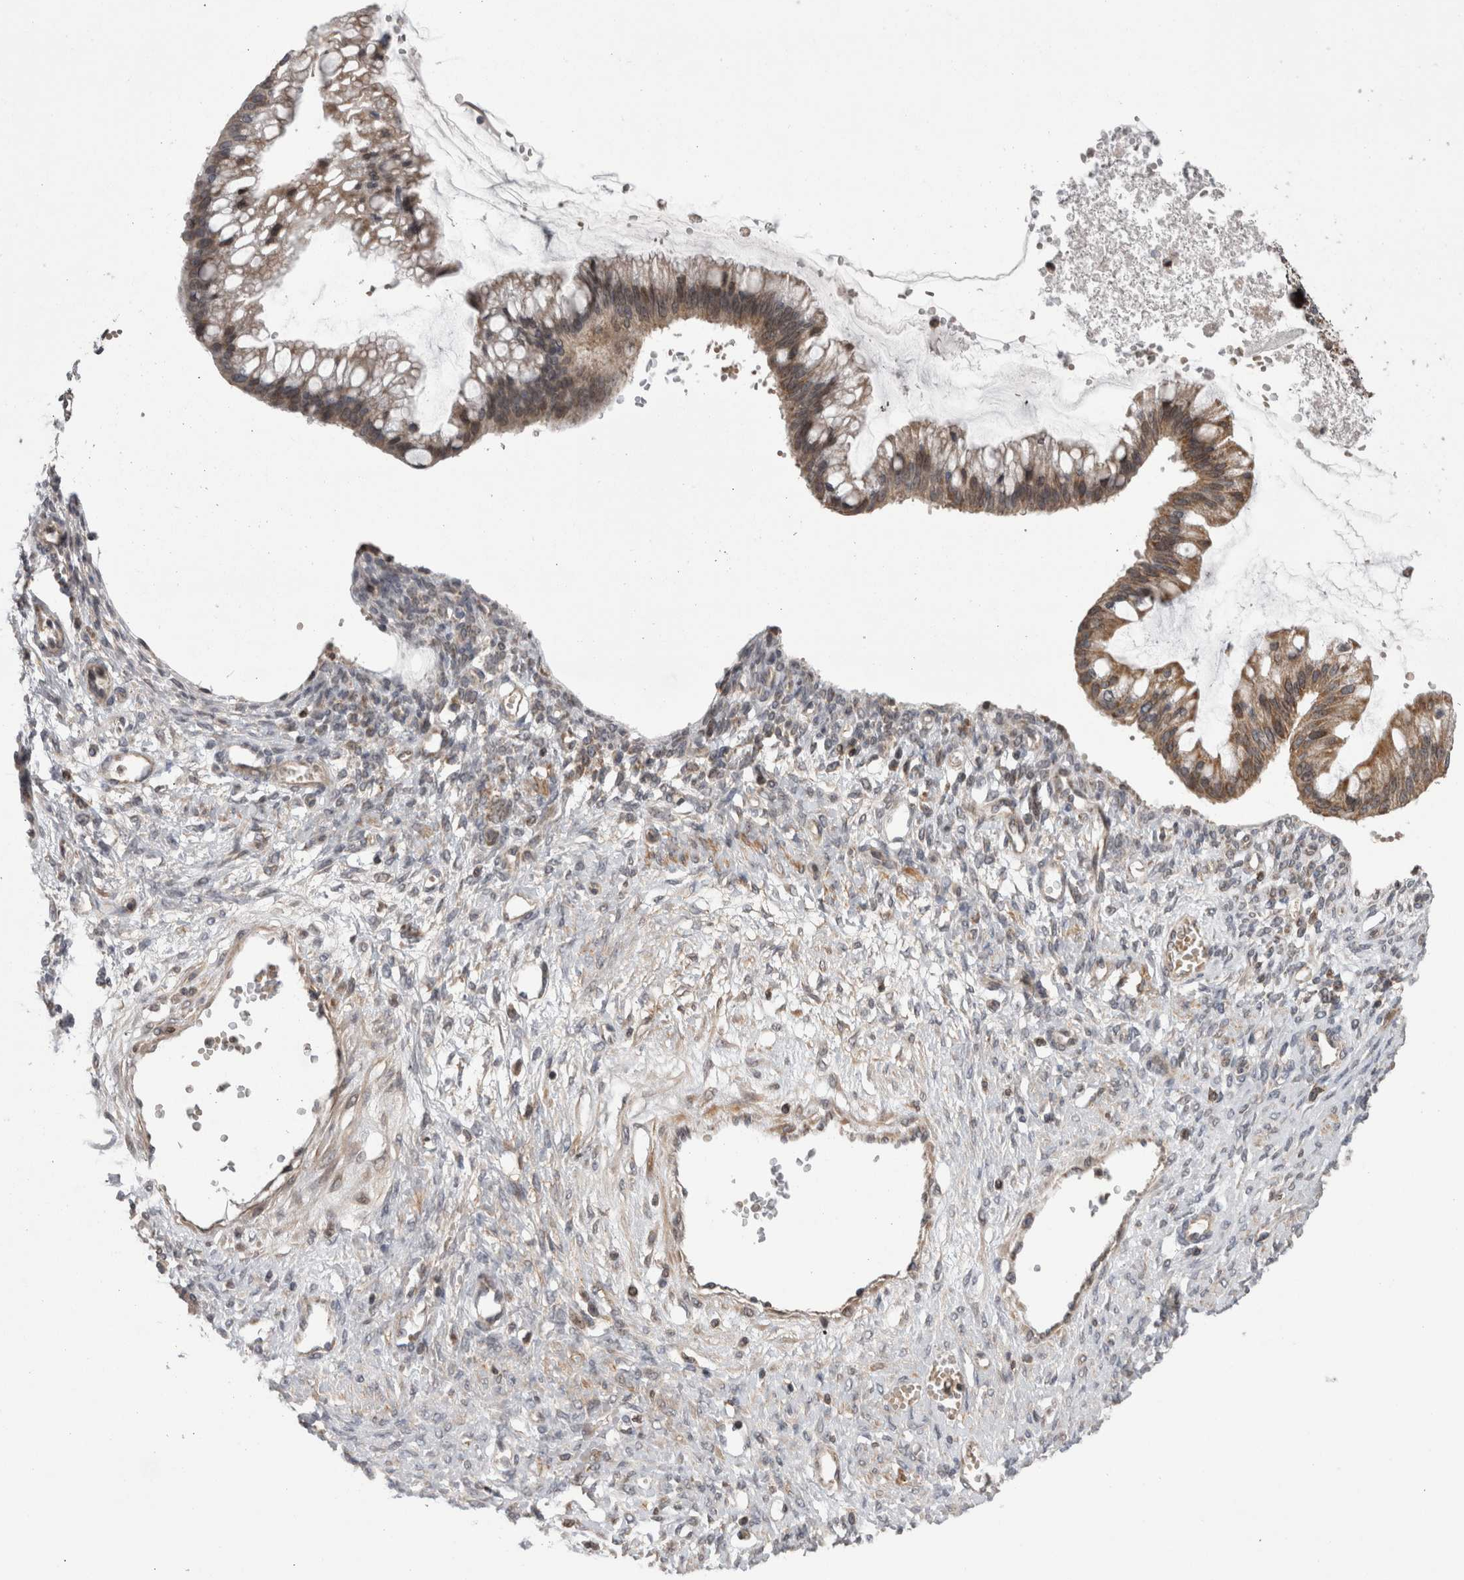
{"staining": {"intensity": "moderate", "quantity": ">75%", "location": "cytoplasmic/membranous"}, "tissue": "ovarian cancer", "cell_type": "Tumor cells", "image_type": "cancer", "snomed": [{"axis": "morphology", "description": "Cystadenocarcinoma, mucinous, NOS"}, {"axis": "topography", "description": "Ovary"}], "caption": "DAB (3,3'-diaminobenzidine) immunohistochemical staining of human ovarian cancer (mucinous cystadenocarcinoma) reveals moderate cytoplasmic/membranous protein positivity in approximately >75% of tumor cells. The staining is performed using DAB brown chromogen to label protein expression. The nuclei are counter-stained blue using hematoxylin.", "gene": "DARS2", "patient": {"sex": "female", "age": 73}}